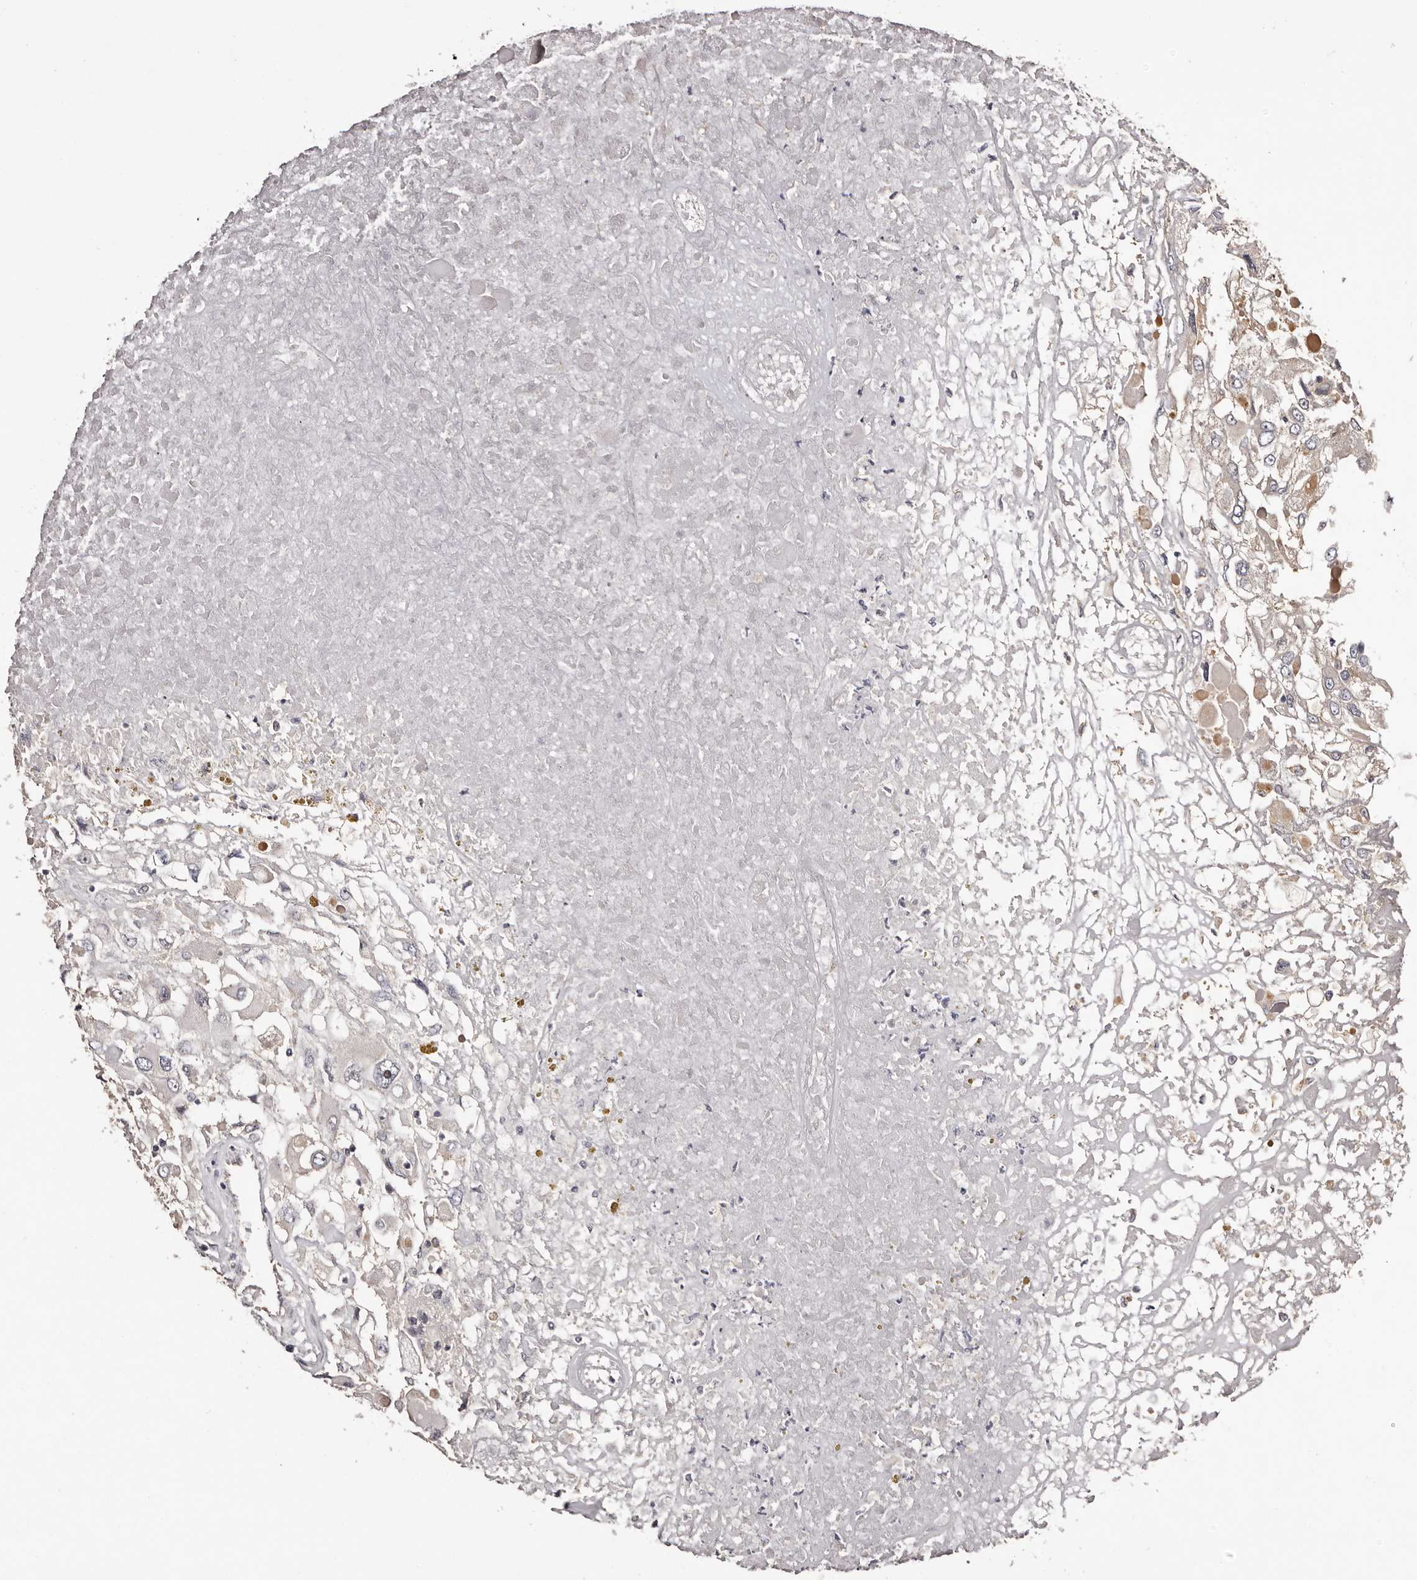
{"staining": {"intensity": "negative", "quantity": "none", "location": "none"}, "tissue": "renal cancer", "cell_type": "Tumor cells", "image_type": "cancer", "snomed": [{"axis": "morphology", "description": "Adenocarcinoma, NOS"}, {"axis": "topography", "description": "Kidney"}], "caption": "A histopathology image of renal cancer (adenocarcinoma) stained for a protein reveals no brown staining in tumor cells.", "gene": "LTV1", "patient": {"sex": "female", "age": 52}}